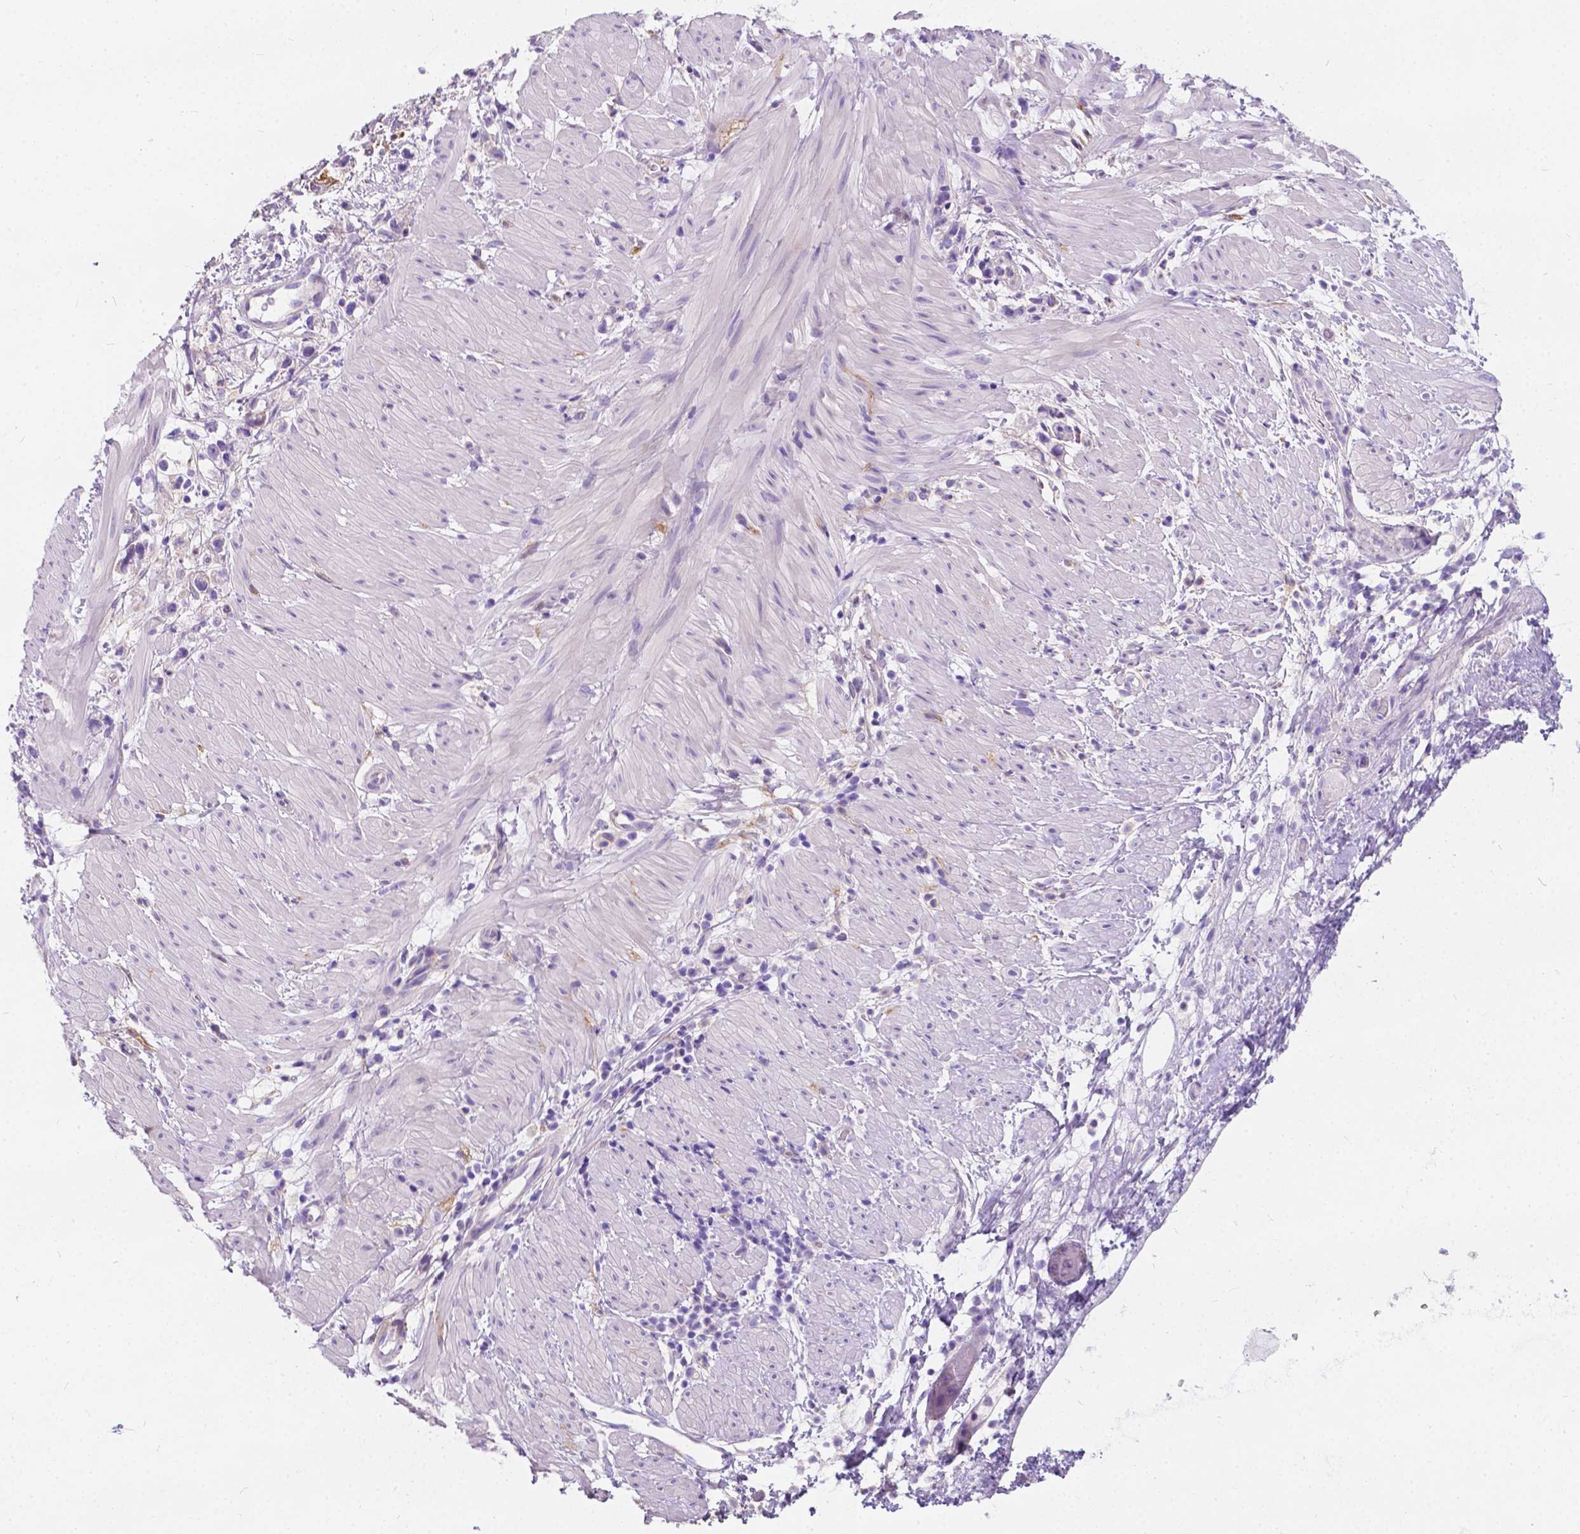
{"staining": {"intensity": "negative", "quantity": "none", "location": "none"}, "tissue": "stomach cancer", "cell_type": "Tumor cells", "image_type": "cancer", "snomed": [{"axis": "morphology", "description": "Adenocarcinoma, NOS"}, {"axis": "topography", "description": "Stomach"}], "caption": "High magnification brightfield microscopy of adenocarcinoma (stomach) stained with DAB (brown) and counterstained with hematoxylin (blue): tumor cells show no significant positivity.", "gene": "GNAO1", "patient": {"sex": "female", "age": 59}}